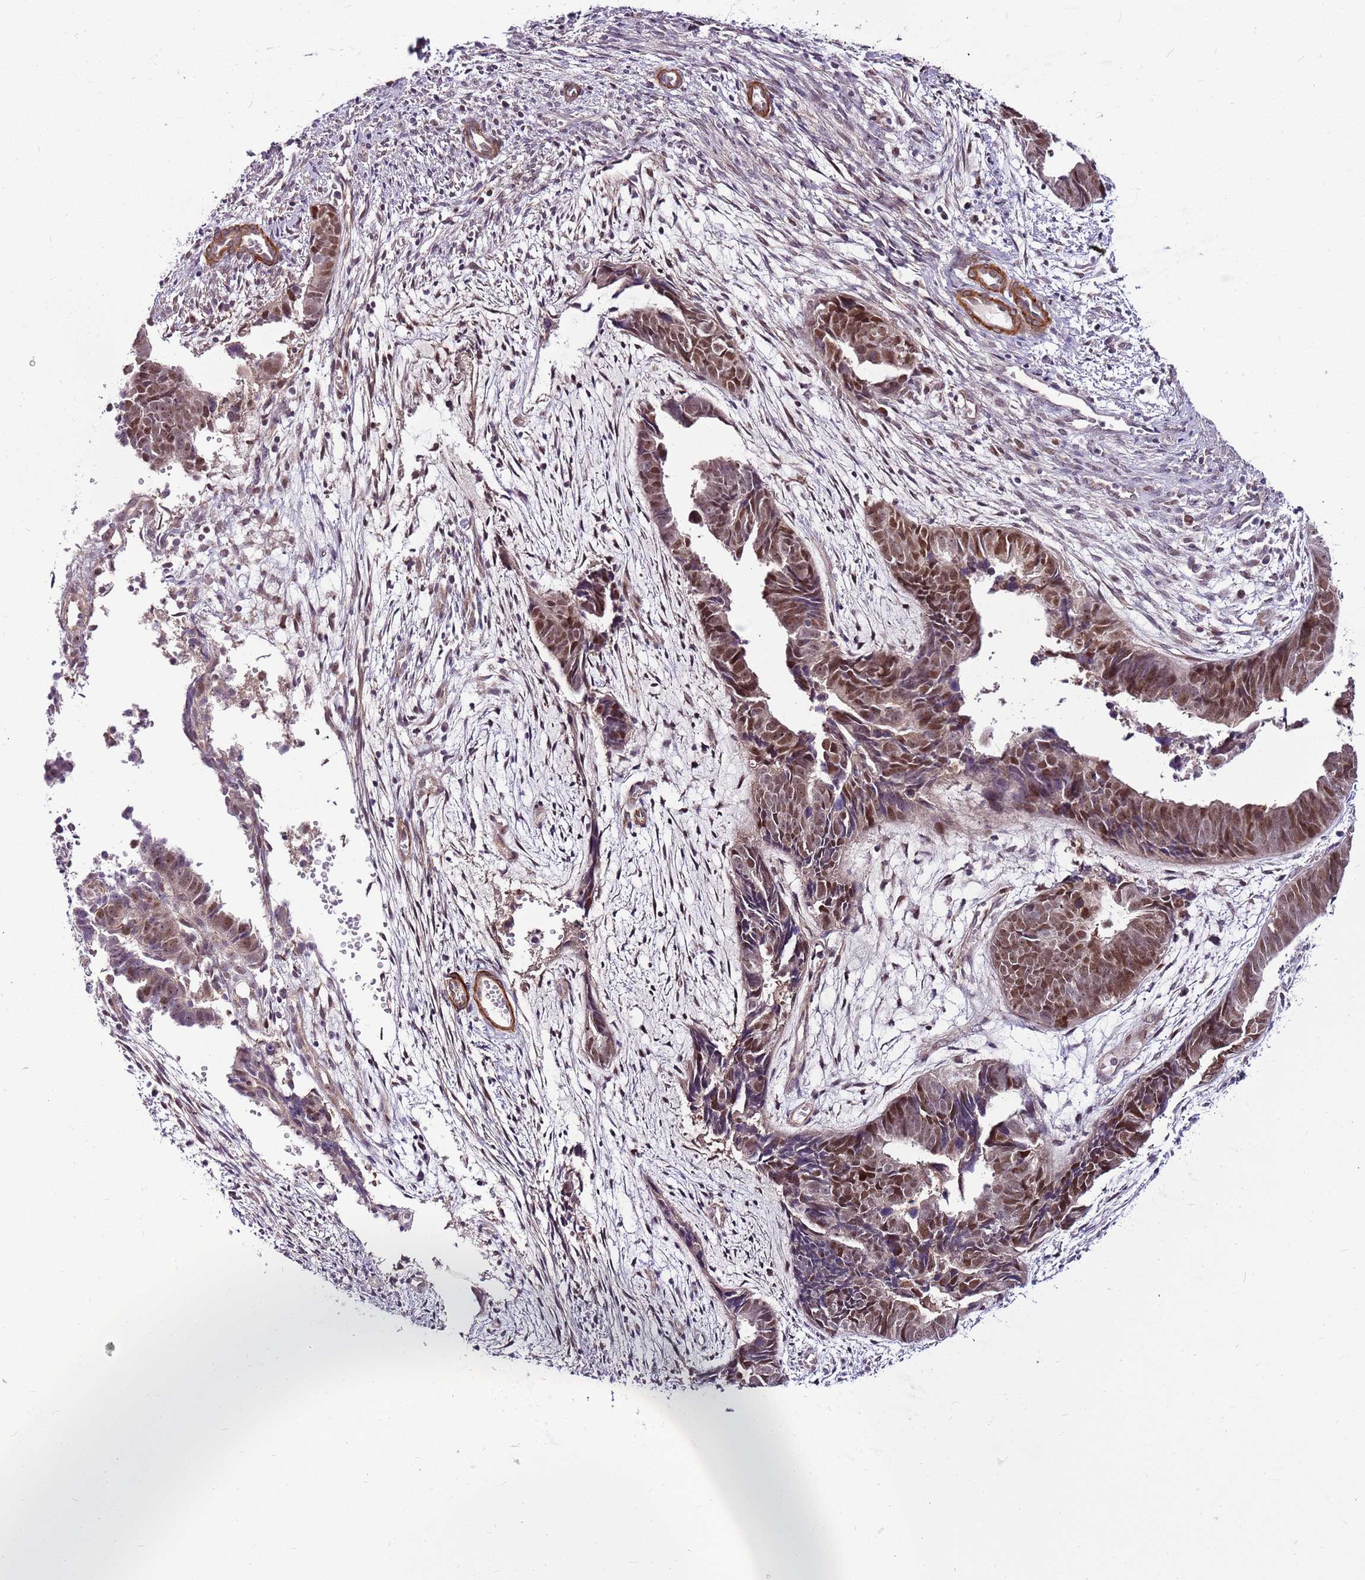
{"staining": {"intensity": "strong", "quantity": ">75%", "location": "nuclear"}, "tissue": "endometrial cancer", "cell_type": "Tumor cells", "image_type": "cancer", "snomed": [{"axis": "morphology", "description": "Adenocarcinoma, NOS"}, {"axis": "topography", "description": "Endometrium"}], "caption": "This image reveals immunohistochemistry (IHC) staining of endometrial cancer (adenocarcinoma), with high strong nuclear expression in approximately >75% of tumor cells.", "gene": "POLE3", "patient": {"sex": "female", "age": 75}}